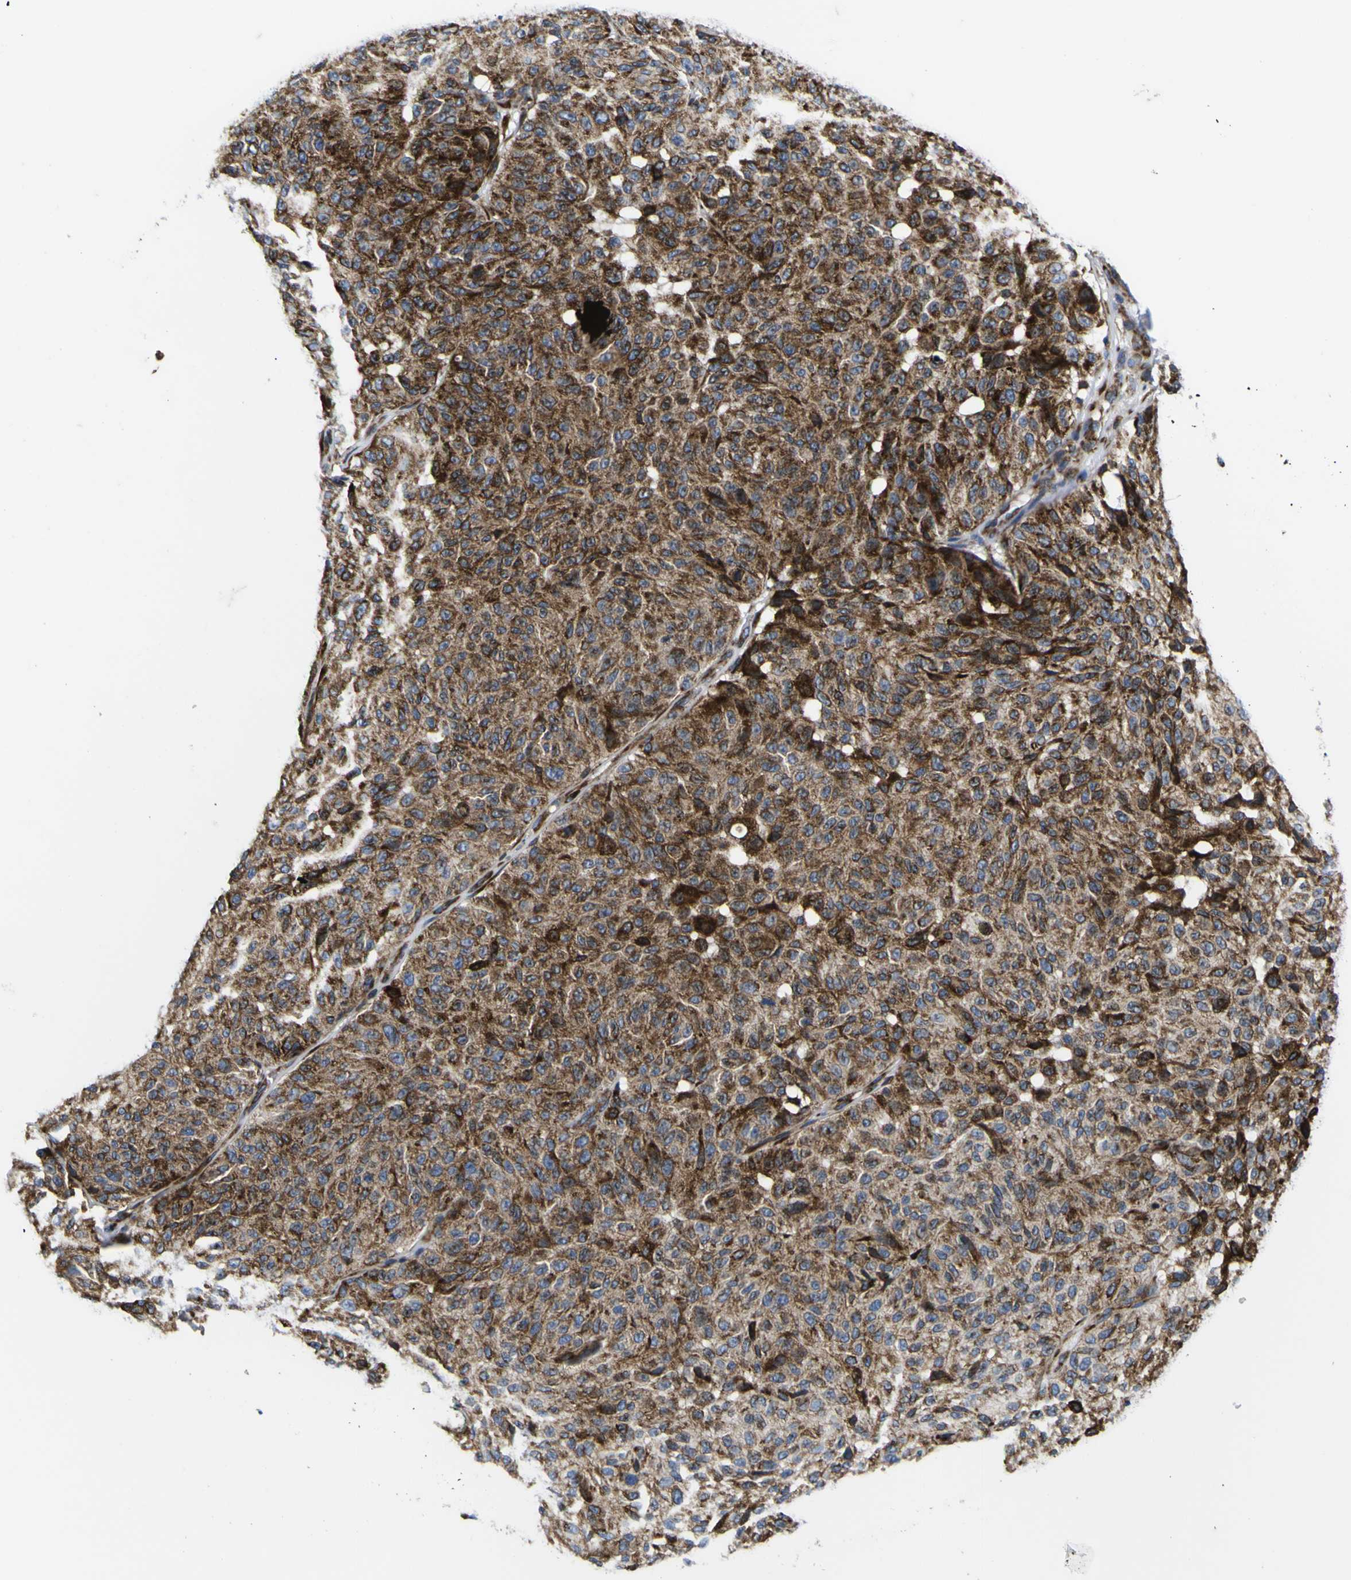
{"staining": {"intensity": "strong", "quantity": ">75%", "location": "cytoplasmic/membranous"}, "tissue": "melanoma", "cell_type": "Tumor cells", "image_type": "cancer", "snomed": [{"axis": "morphology", "description": "Malignant melanoma, NOS"}, {"axis": "topography", "description": "Skin"}], "caption": "Malignant melanoma tissue demonstrates strong cytoplasmic/membranous positivity in about >75% of tumor cells, visualized by immunohistochemistry. Nuclei are stained in blue.", "gene": "SCD", "patient": {"sex": "female", "age": 46}}